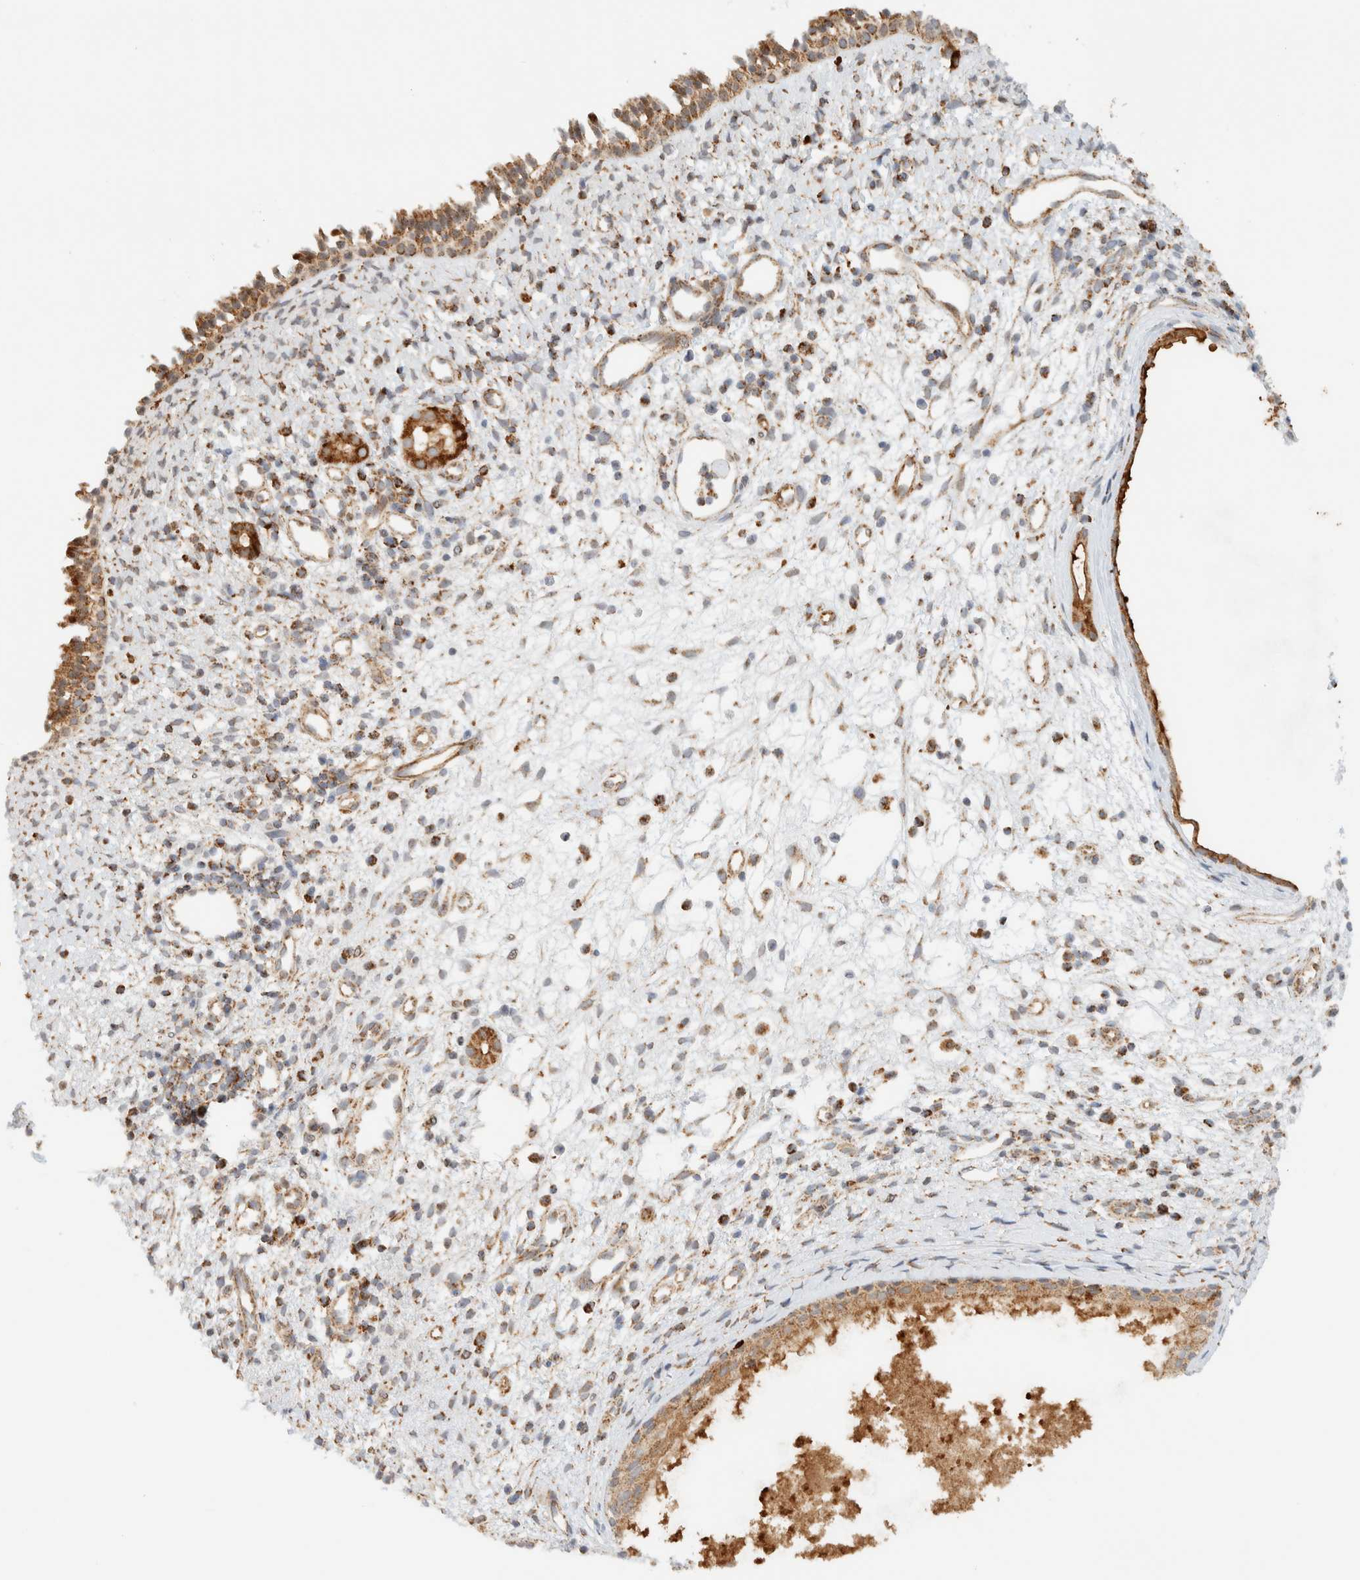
{"staining": {"intensity": "moderate", "quantity": ">75%", "location": "cytoplasmic/membranous"}, "tissue": "nasopharynx", "cell_type": "Respiratory epithelial cells", "image_type": "normal", "snomed": [{"axis": "morphology", "description": "Normal tissue, NOS"}, {"axis": "topography", "description": "Nasopharynx"}], "caption": "About >75% of respiratory epithelial cells in benign human nasopharynx exhibit moderate cytoplasmic/membranous protein positivity as visualized by brown immunohistochemical staining.", "gene": "KIFAP3", "patient": {"sex": "male", "age": 22}}